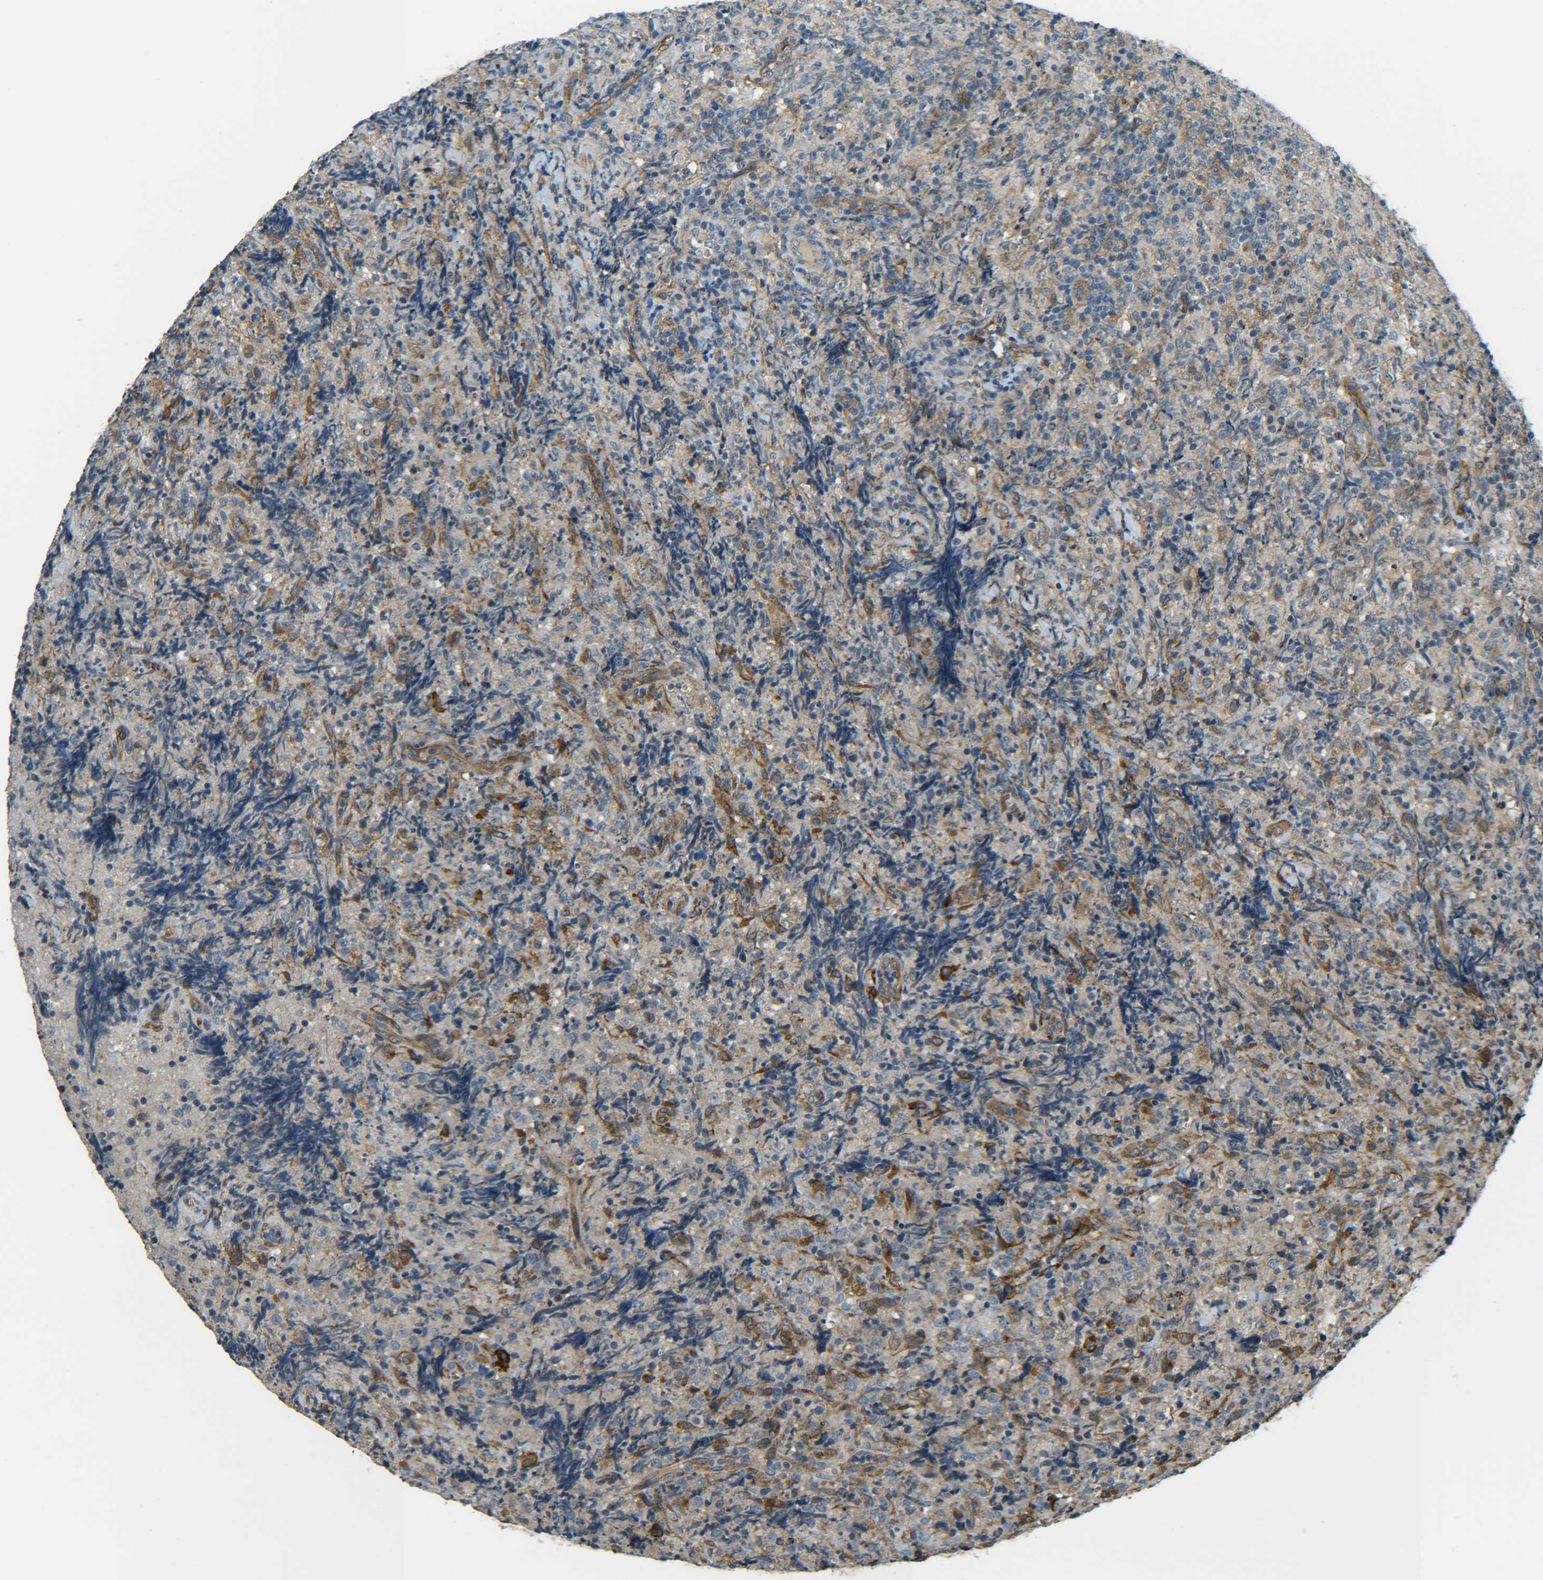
{"staining": {"intensity": "weak", "quantity": "<25%", "location": "cytoplasmic/membranous"}, "tissue": "lymphoma", "cell_type": "Tumor cells", "image_type": "cancer", "snomed": [{"axis": "morphology", "description": "Malignant lymphoma, non-Hodgkin's type, High grade"}, {"axis": "topography", "description": "Tonsil"}], "caption": "A high-resolution photomicrograph shows IHC staining of malignant lymphoma, non-Hodgkin's type (high-grade), which displays no significant expression in tumor cells.", "gene": "DAB2", "patient": {"sex": "female", "age": 36}}